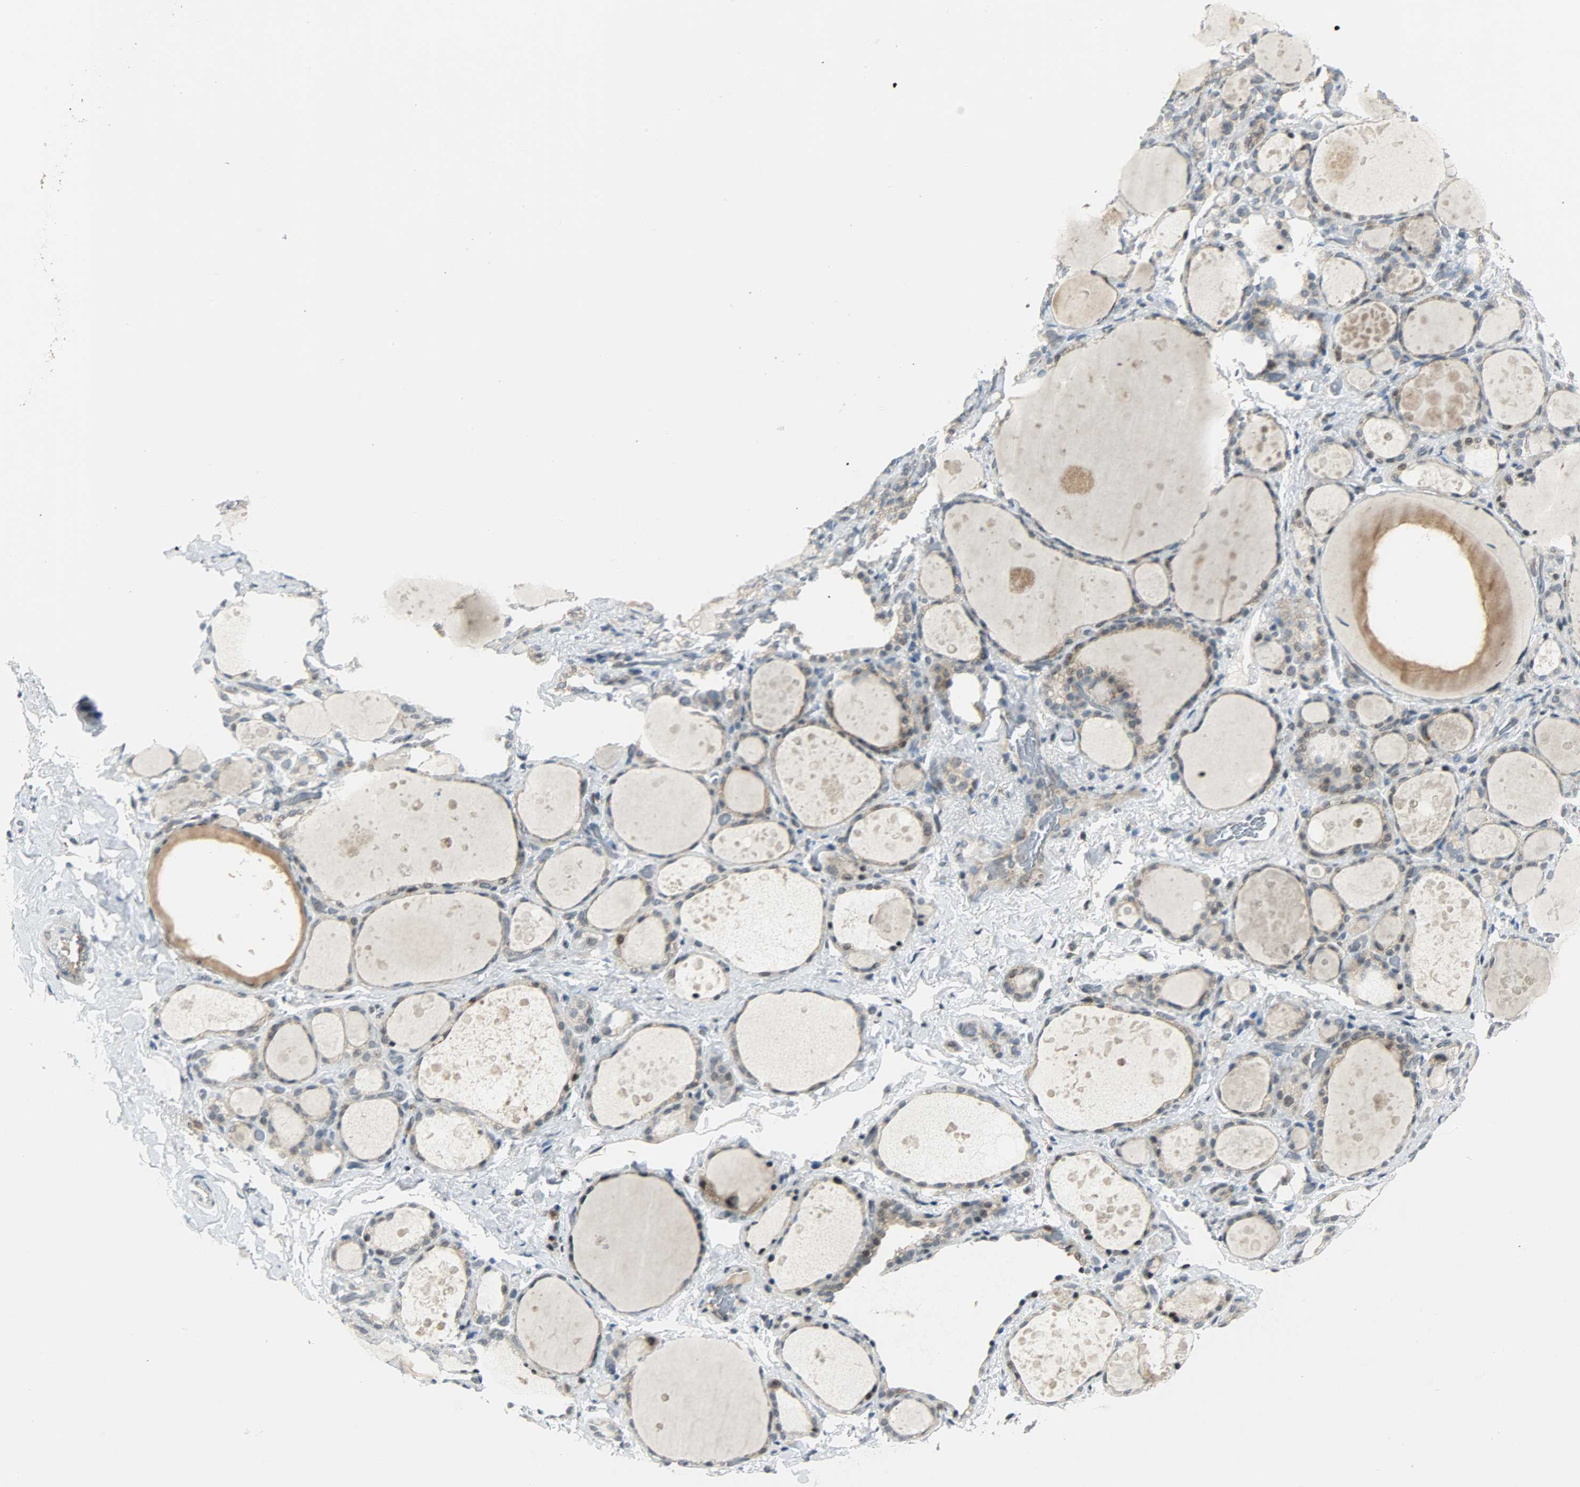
{"staining": {"intensity": "weak", "quantity": ">75%", "location": "cytoplasmic/membranous,nuclear"}, "tissue": "thyroid gland", "cell_type": "Glandular cells", "image_type": "normal", "snomed": [{"axis": "morphology", "description": "Normal tissue, NOS"}, {"axis": "topography", "description": "Thyroid gland"}], "caption": "DAB immunohistochemical staining of normal thyroid gland reveals weak cytoplasmic/membranous,nuclear protein positivity in about >75% of glandular cells. (Stains: DAB in brown, nuclei in blue, Microscopy: brightfield microscopy at high magnification).", "gene": "IL15", "patient": {"sex": "female", "age": 75}}